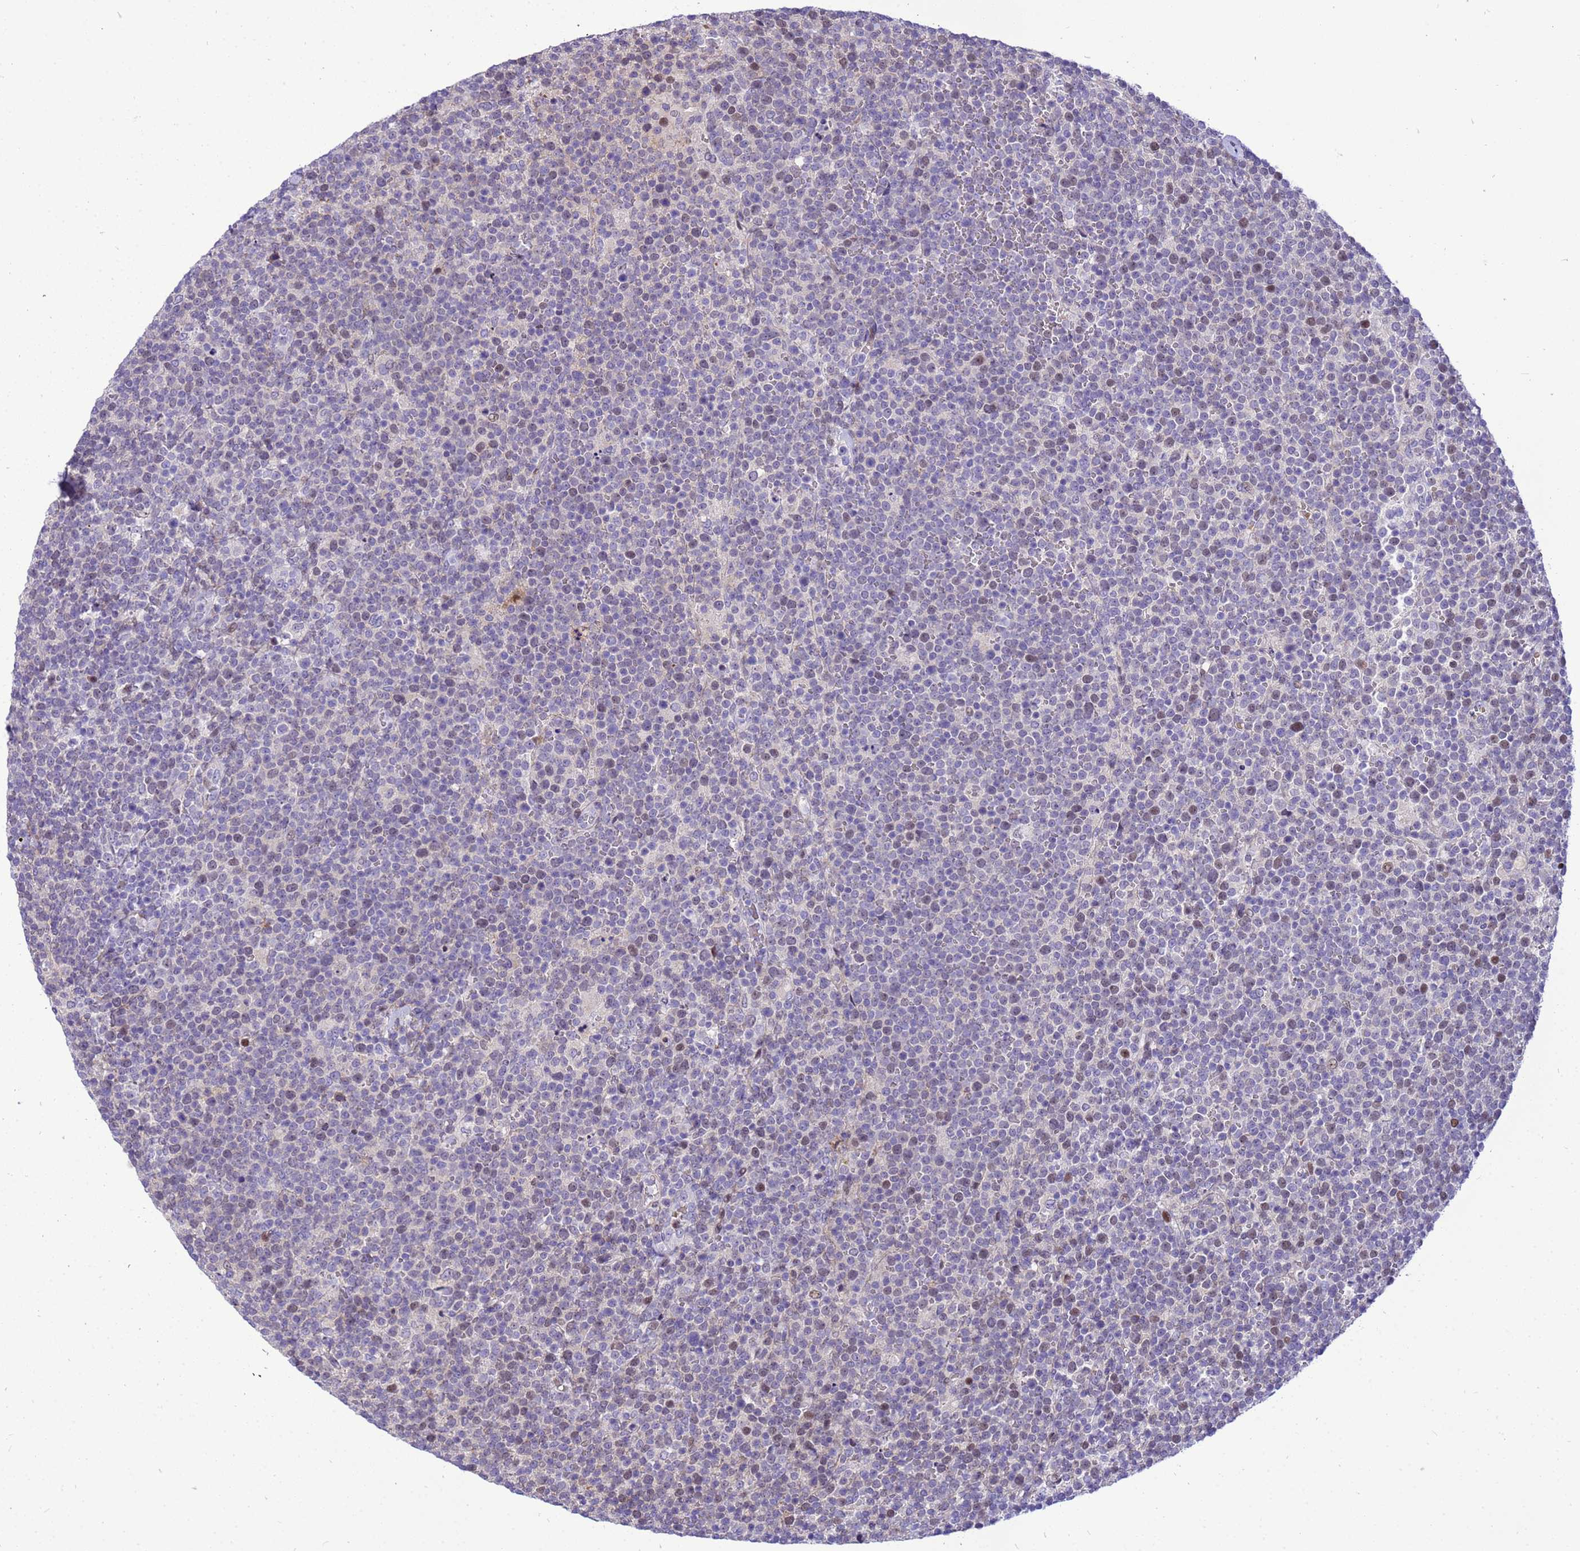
{"staining": {"intensity": "negative", "quantity": "none", "location": "none"}, "tissue": "lymphoma", "cell_type": "Tumor cells", "image_type": "cancer", "snomed": [{"axis": "morphology", "description": "Malignant lymphoma, non-Hodgkin's type, High grade"}, {"axis": "topography", "description": "Lymph node"}], "caption": "An immunohistochemistry micrograph of high-grade malignant lymphoma, non-Hodgkin's type is shown. There is no staining in tumor cells of high-grade malignant lymphoma, non-Hodgkin's type.", "gene": "ADAMTS7", "patient": {"sex": "male", "age": 61}}